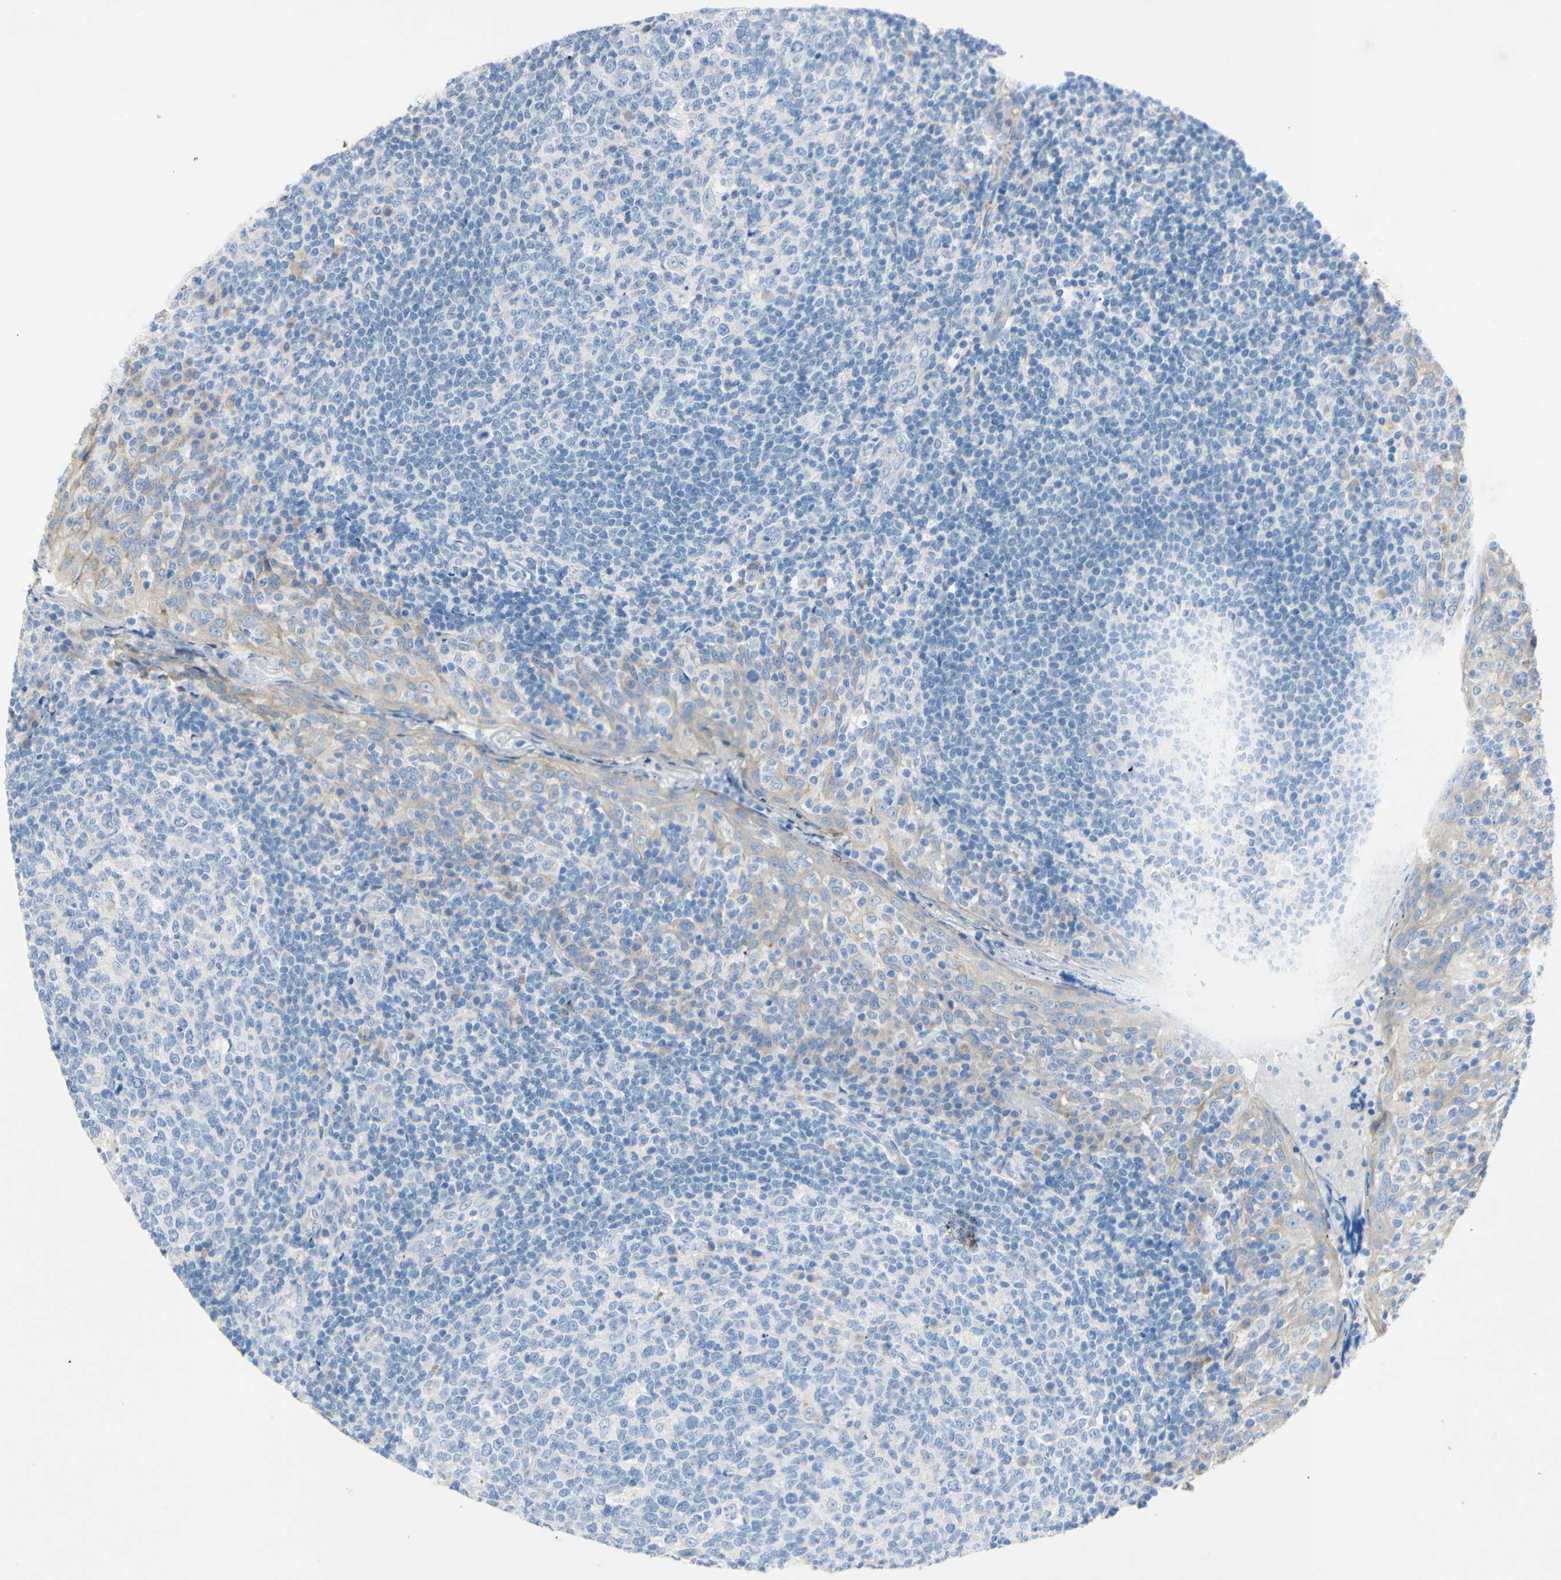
{"staining": {"intensity": "negative", "quantity": "none", "location": "none"}, "tissue": "tonsil", "cell_type": "Germinal center cells", "image_type": "normal", "snomed": [{"axis": "morphology", "description": "Normal tissue, NOS"}, {"axis": "topography", "description": "Tonsil"}], "caption": "A histopathology image of human tonsil is negative for staining in germinal center cells. (Brightfield microscopy of DAB (3,3'-diaminobenzidine) IHC at high magnification).", "gene": "TMIGD2", "patient": {"sex": "female", "age": 19}}